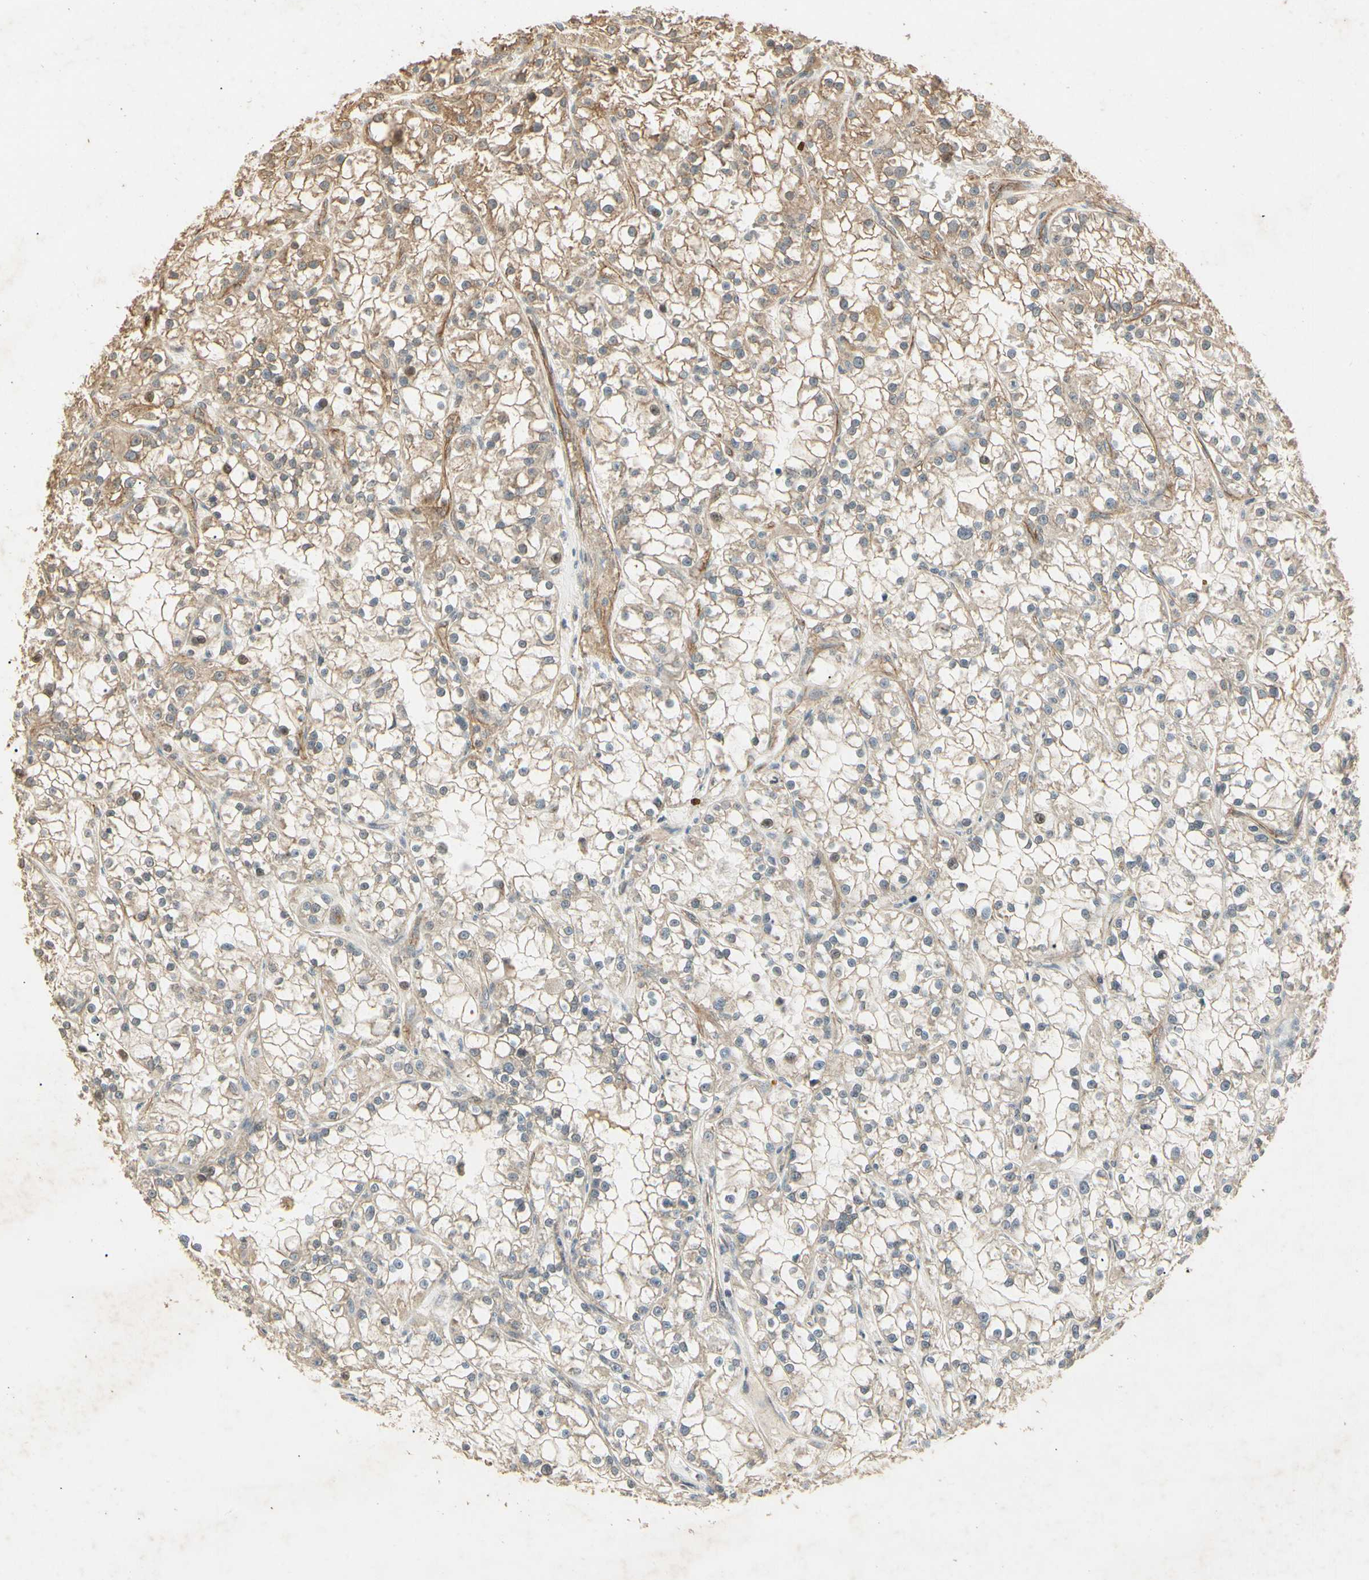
{"staining": {"intensity": "weak", "quantity": "25%-75%", "location": "cytoplasmic/membranous"}, "tissue": "renal cancer", "cell_type": "Tumor cells", "image_type": "cancer", "snomed": [{"axis": "morphology", "description": "Adenocarcinoma, NOS"}, {"axis": "topography", "description": "Kidney"}], "caption": "This photomicrograph reveals immunohistochemistry staining of human renal cancer (adenocarcinoma), with low weak cytoplasmic/membranous expression in about 25%-75% of tumor cells.", "gene": "RNF180", "patient": {"sex": "female", "age": 52}}